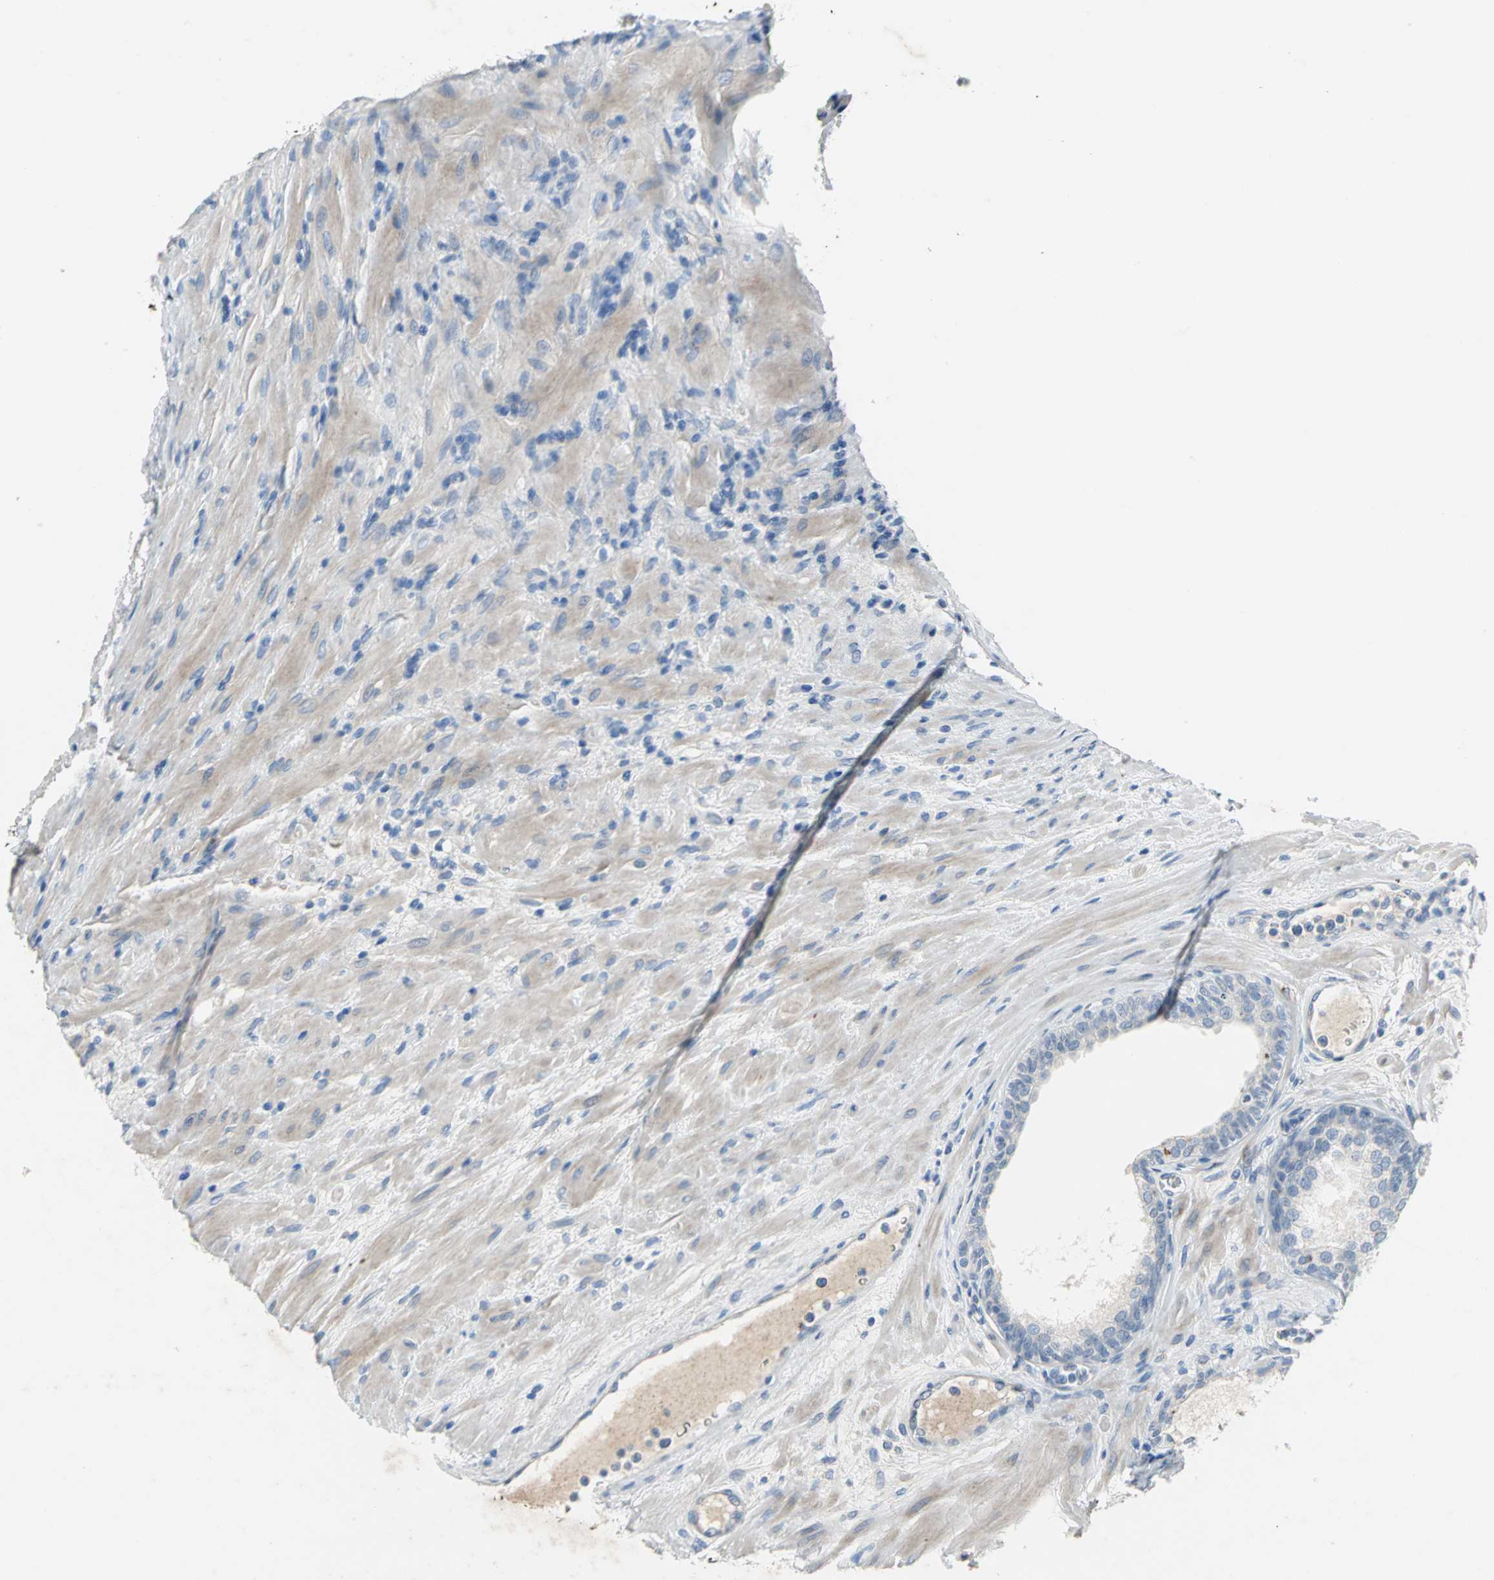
{"staining": {"intensity": "moderate", "quantity": "<25%", "location": "cytoplasmic/membranous"}, "tissue": "prostate", "cell_type": "Glandular cells", "image_type": "normal", "snomed": [{"axis": "morphology", "description": "Normal tissue, NOS"}, {"axis": "topography", "description": "Prostate"}], "caption": "The photomicrograph displays immunohistochemical staining of benign prostate. There is moderate cytoplasmic/membranous positivity is appreciated in approximately <25% of glandular cells.", "gene": "PTGDS", "patient": {"sex": "male", "age": 76}}